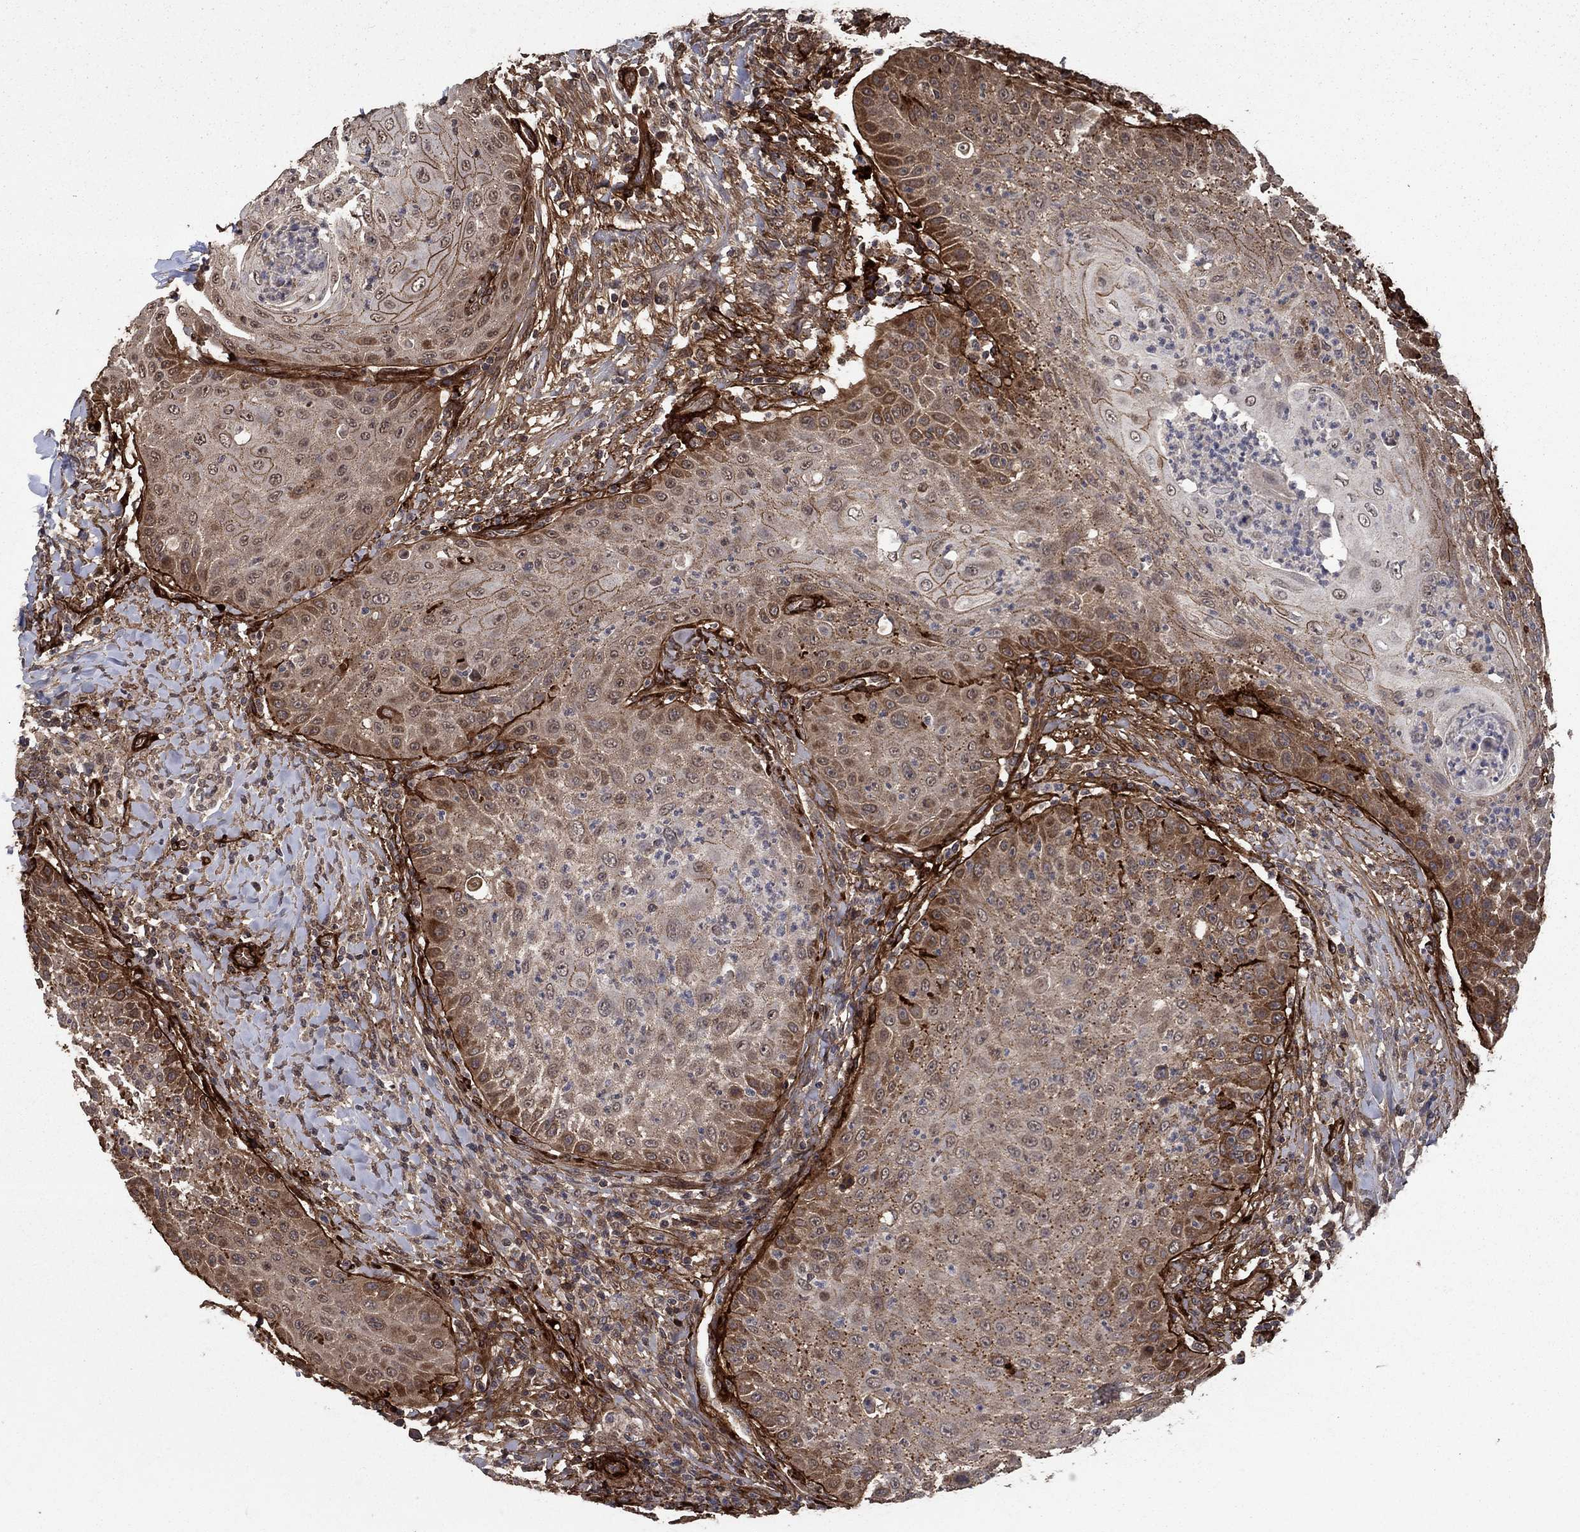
{"staining": {"intensity": "moderate", "quantity": ">75%", "location": "cytoplasmic/membranous"}, "tissue": "head and neck cancer", "cell_type": "Tumor cells", "image_type": "cancer", "snomed": [{"axis": "morphology", "description": "Squamous cell carcinoma, NOS"}, {"axis": "topography", "description": "Head-Neck"}], "caption": "An immunohistochemistry photomicrograph of tumor tissue is shown. Protein staining in brown labels moderate cytoplasmic/membranous positivity in squamous cell carcinoma (head and neck) within tumor cells.", "gene": "COL18A1", "patient": {"sex": "male", "age": 69}}